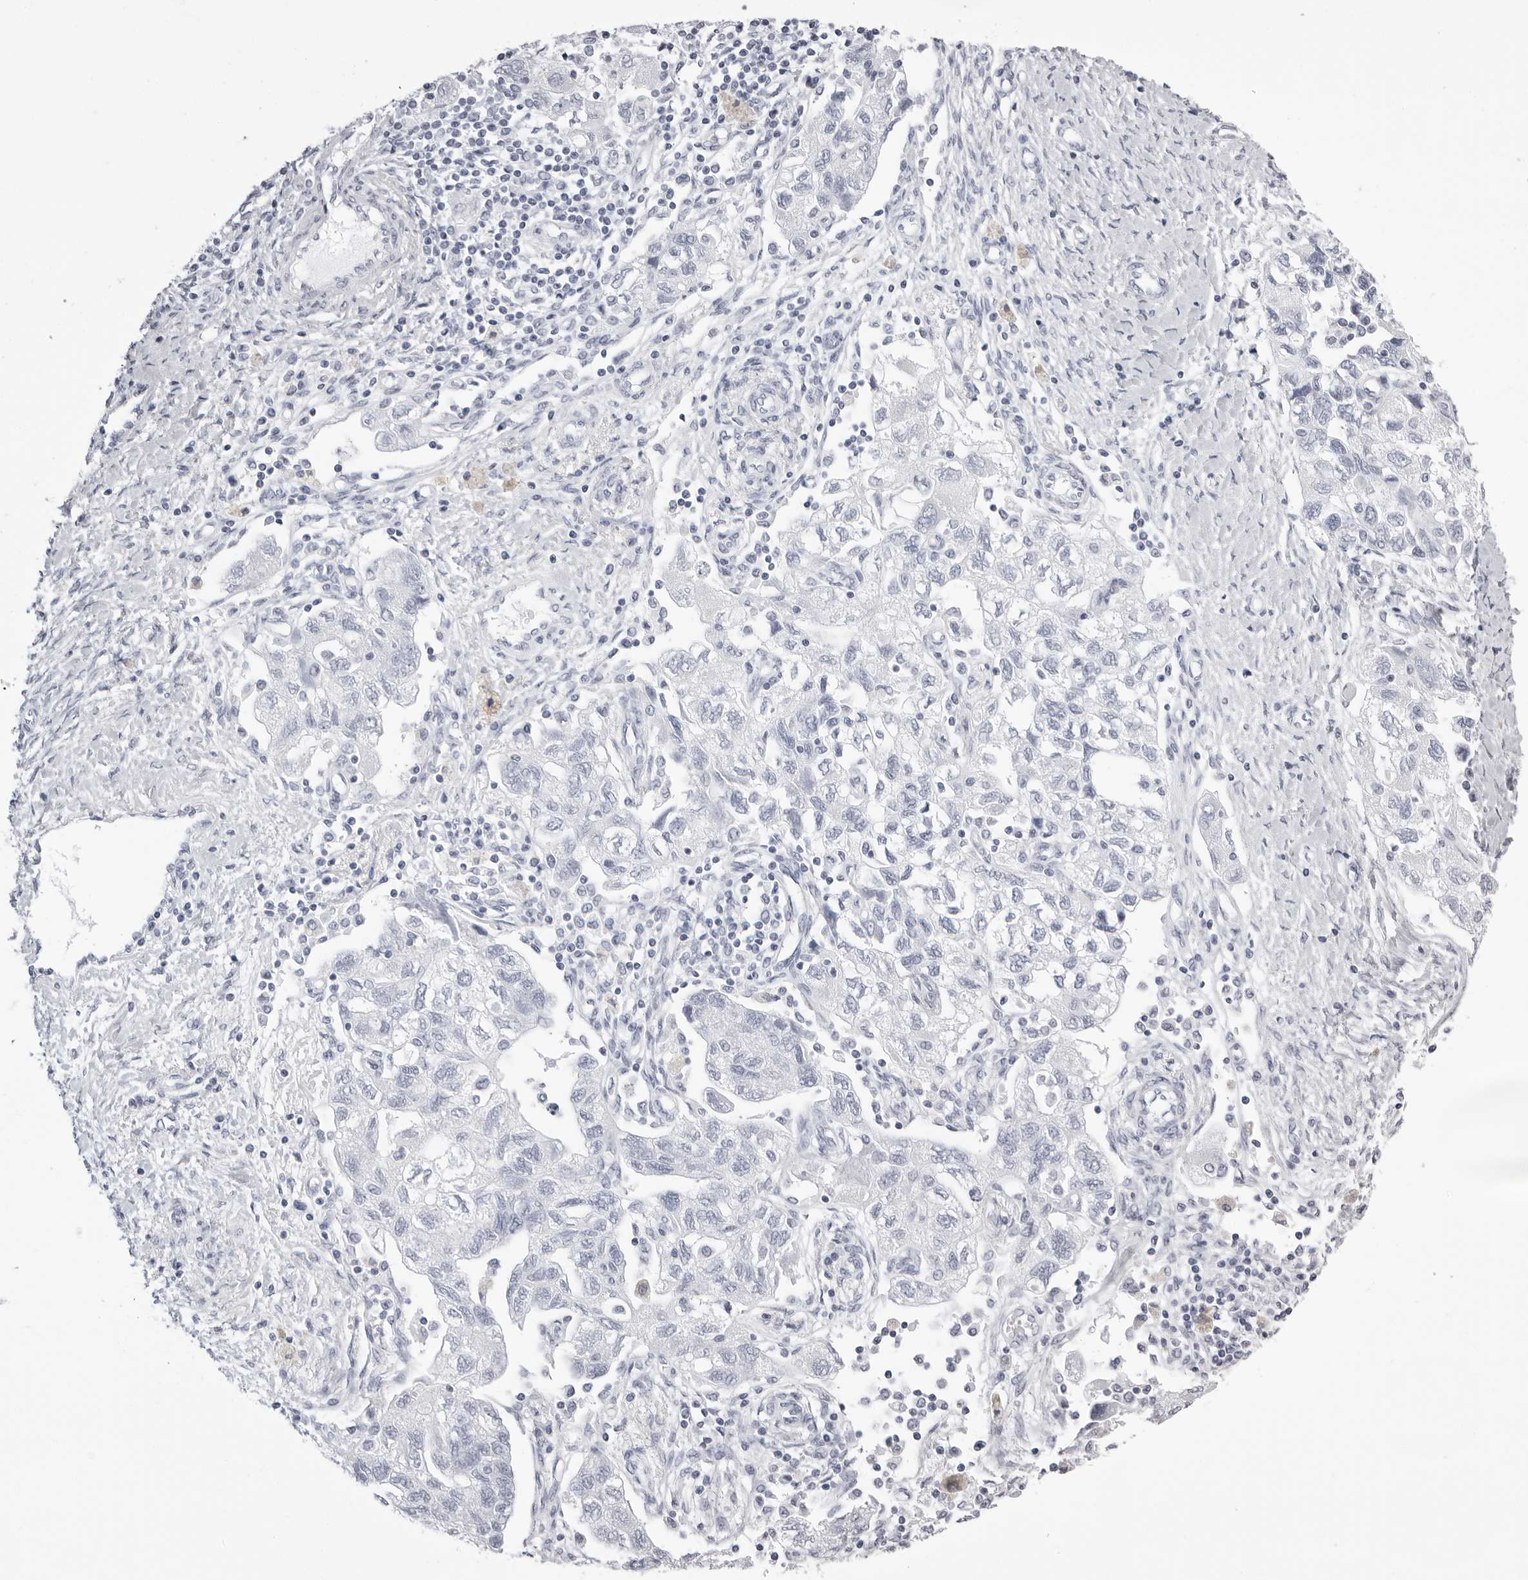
{"staining": {"intensity": "negative", "quantity": "none", "location": "none"}, "tissue": "ovarian cancer", "cell_type": "Tumor cells", "image_type": "cancer", "snomed": [{"axis": "morphology", "description": "Carcinoma, NOS"}, {"axis": "morphology", "description": "Cystadenocarcinoma, serous, NOS"}, {"axis": "topography", "description": "Ovary"}], "caption": "Immunohistochemistry (IHC) of ovarian cancer (carcinoma) reveals no expression in tumor cells. (Brightfield microscopy of DAB (3,3'-diaminobenzidine) immunohistochemistry (IHC) at high magnification).", "gene": "RHO", "patient": {"sex": "female", "age": 69}}